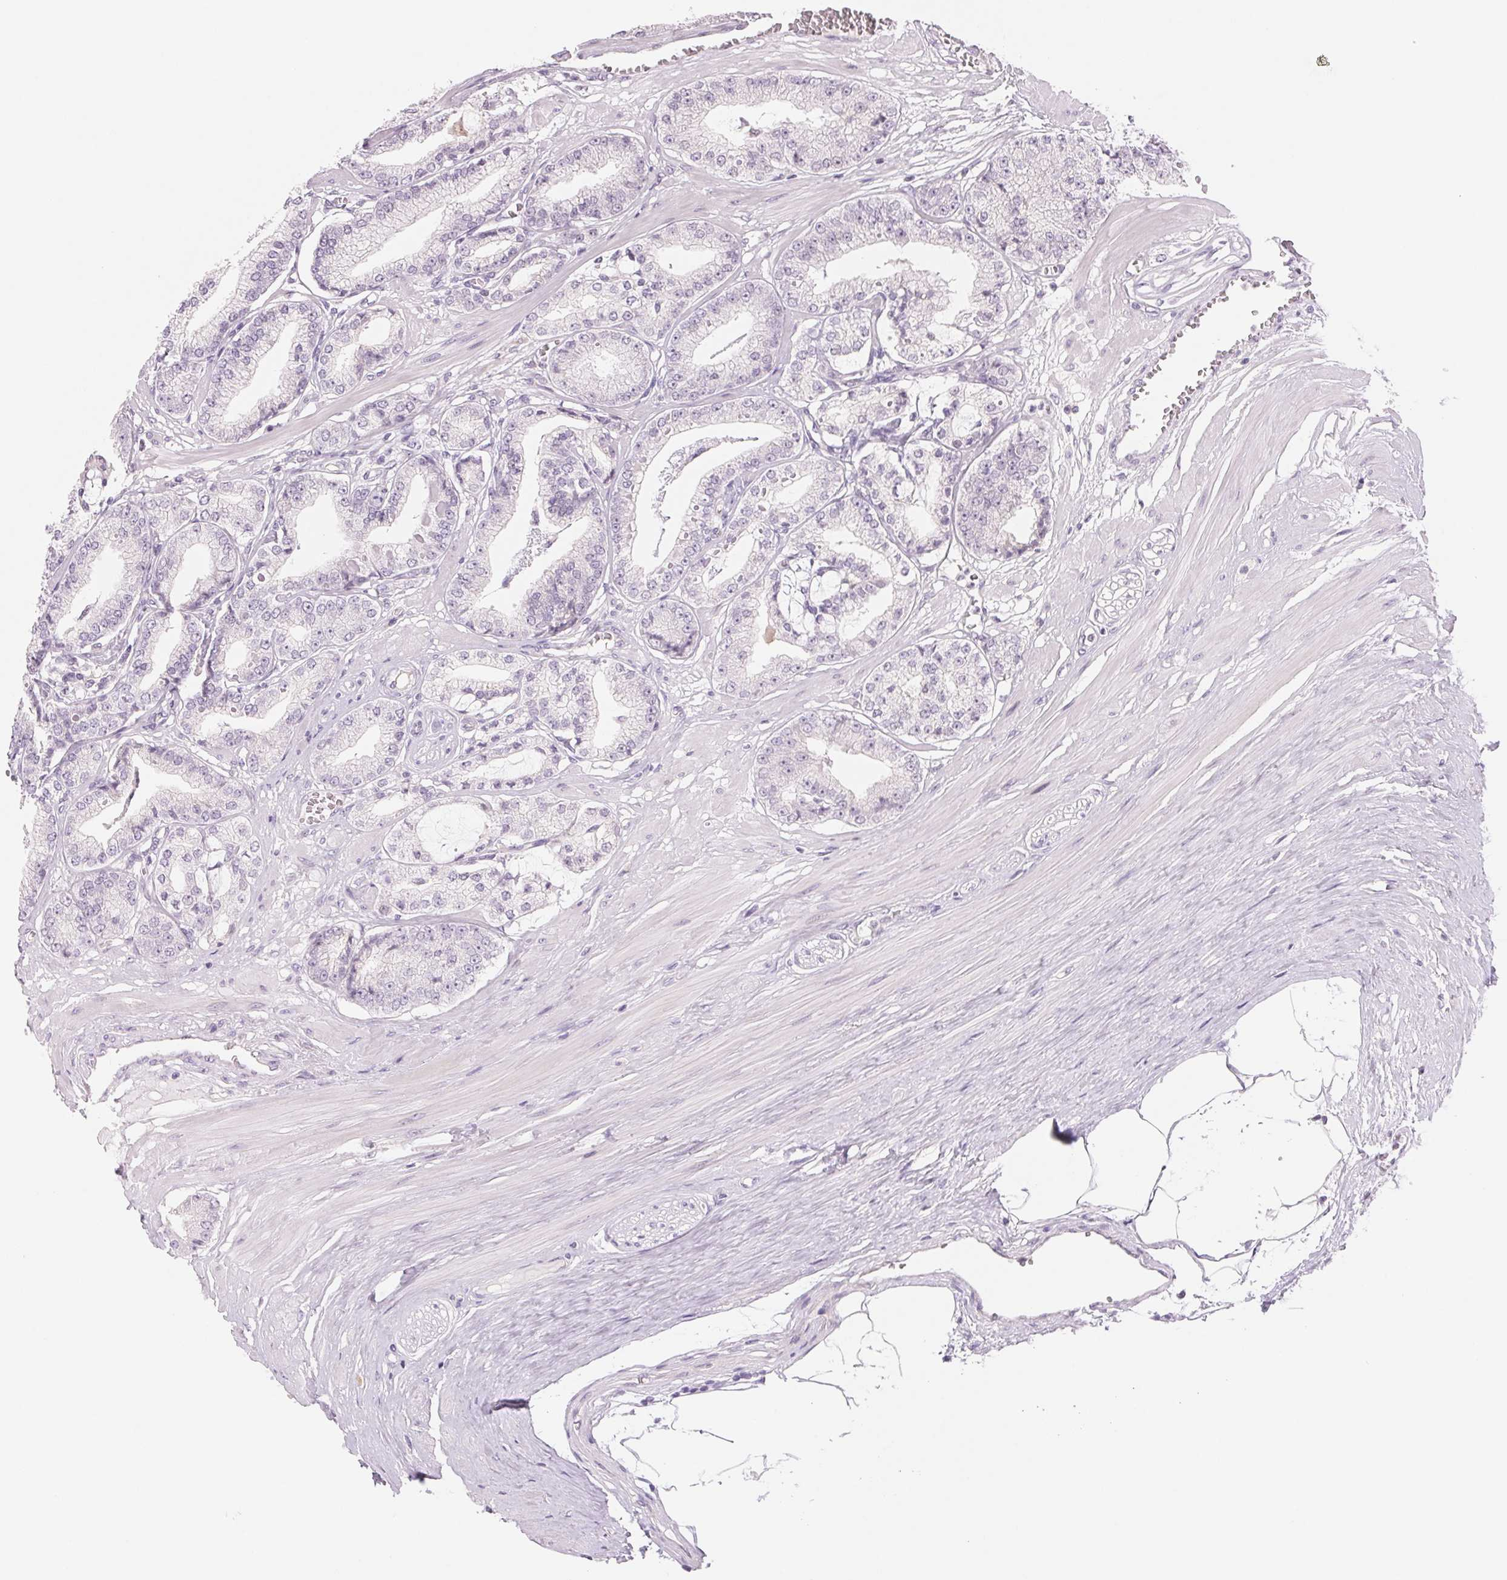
{"staining": {"intensity": "negative", "quantity": "none", "location": "none"}, "tissue": "prostate cancer", "cell_type": "Tumor cells", "image_type": "cancer", "snomed": [{"axis": "morphology", "description": "Adenocarcinoma, High grade"}, {"axis": "topography", "description": "Prostate"}], "caption": "Photomicrograph shows no significant protein expression in tumor cells of adenocarcinoma (high-grade) (prostate).", "gene": "CCDC168", "patient": {"sex": "male", "age": 71}}